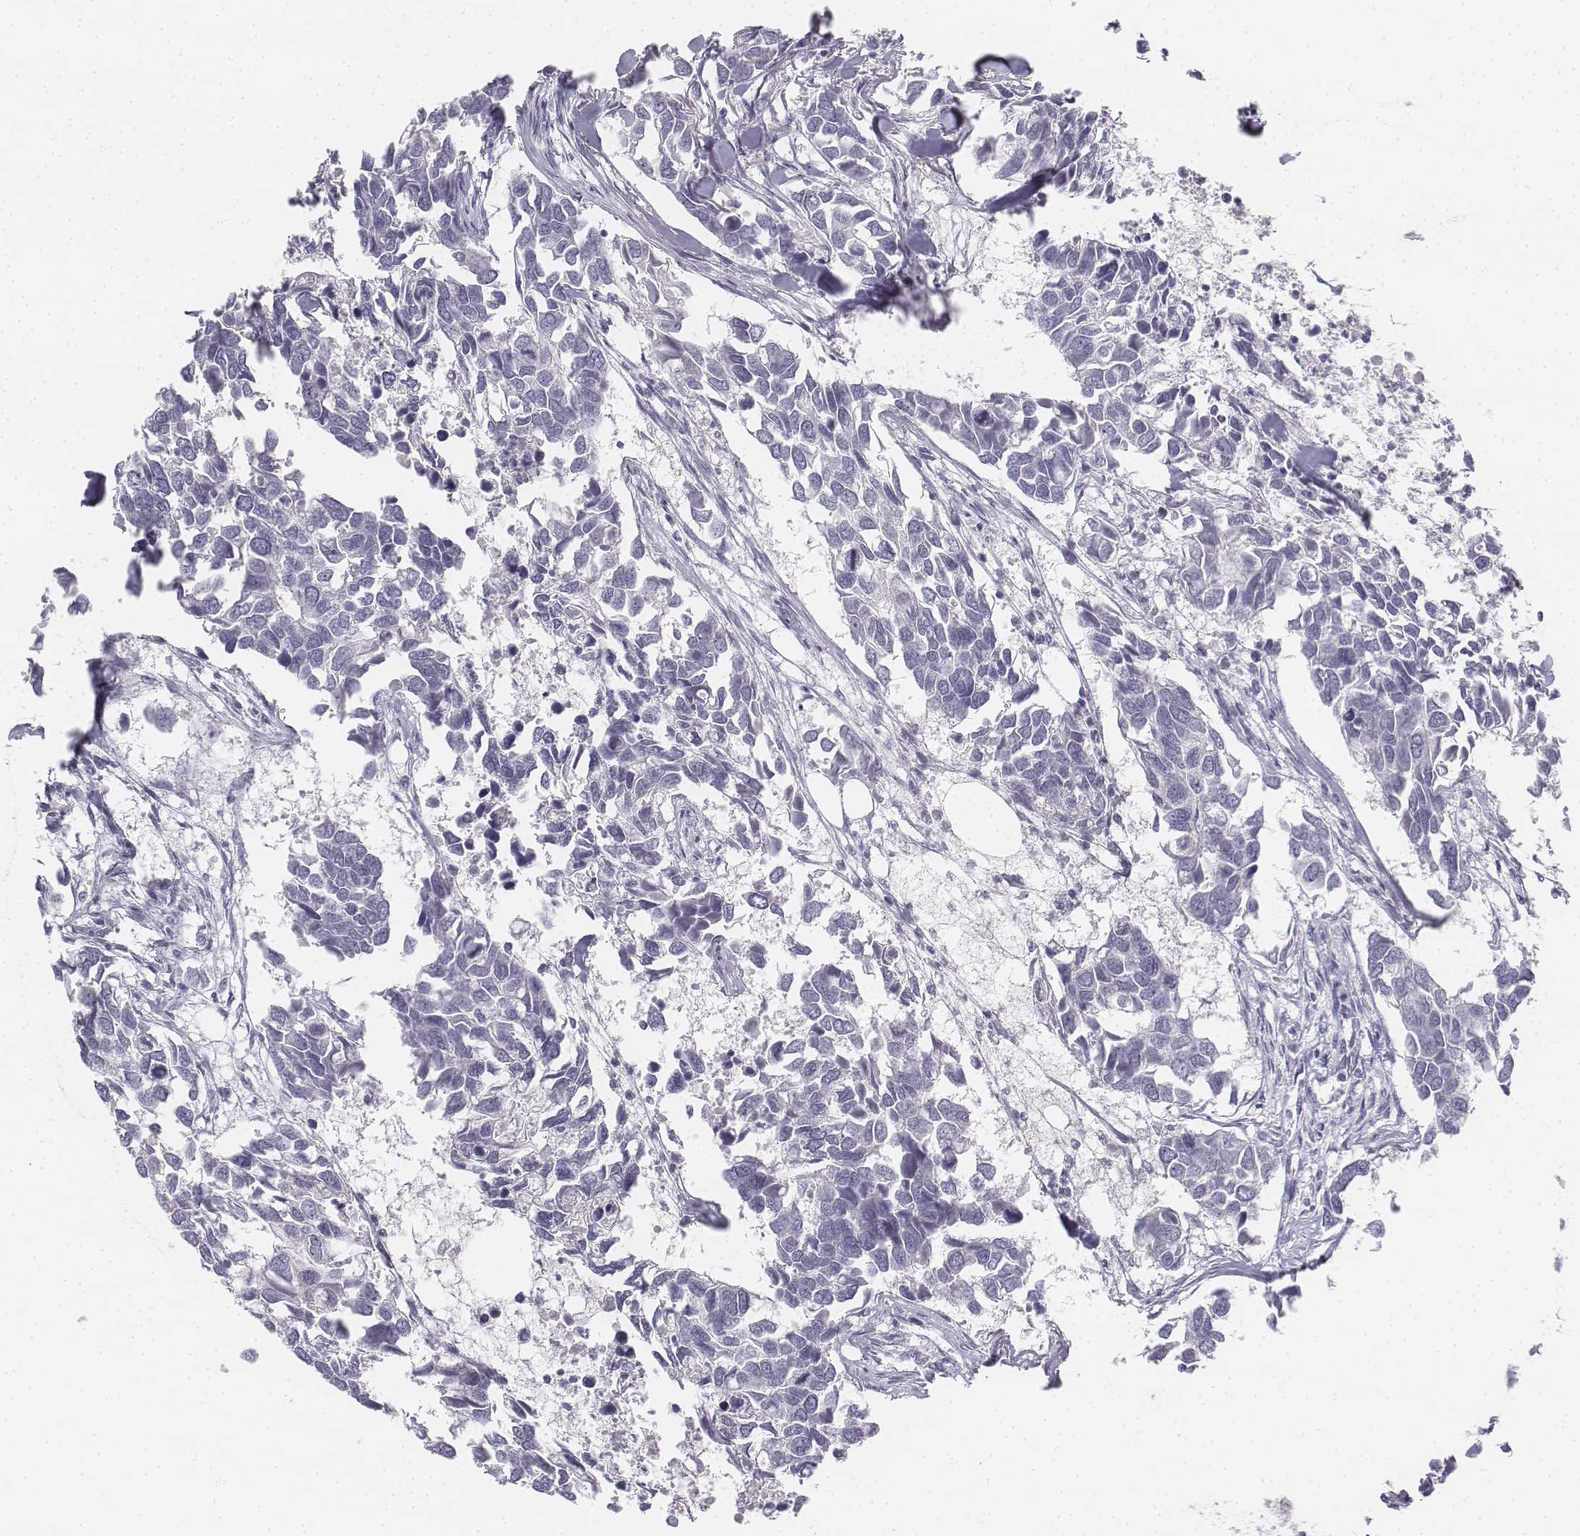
{"staining": {"intensity": "negative", "quantity": "none", "location": "none"}, "tissue": "breast cancer", "cell_type": "Tumor cells", "image_type": "cancer", "snomed": [{"axis": "morphology", "description": "Duct carcinoma"}, {"axis": "topography", "description": "Breast"}], "caption": "This is an immunohistochemistry (IHC) histopathology image of breast infiltrating ductal carcinoma. There is no staining in tumor cells.", "gene": "UCN2", "patient": {"sex": "female", "age": 83}}